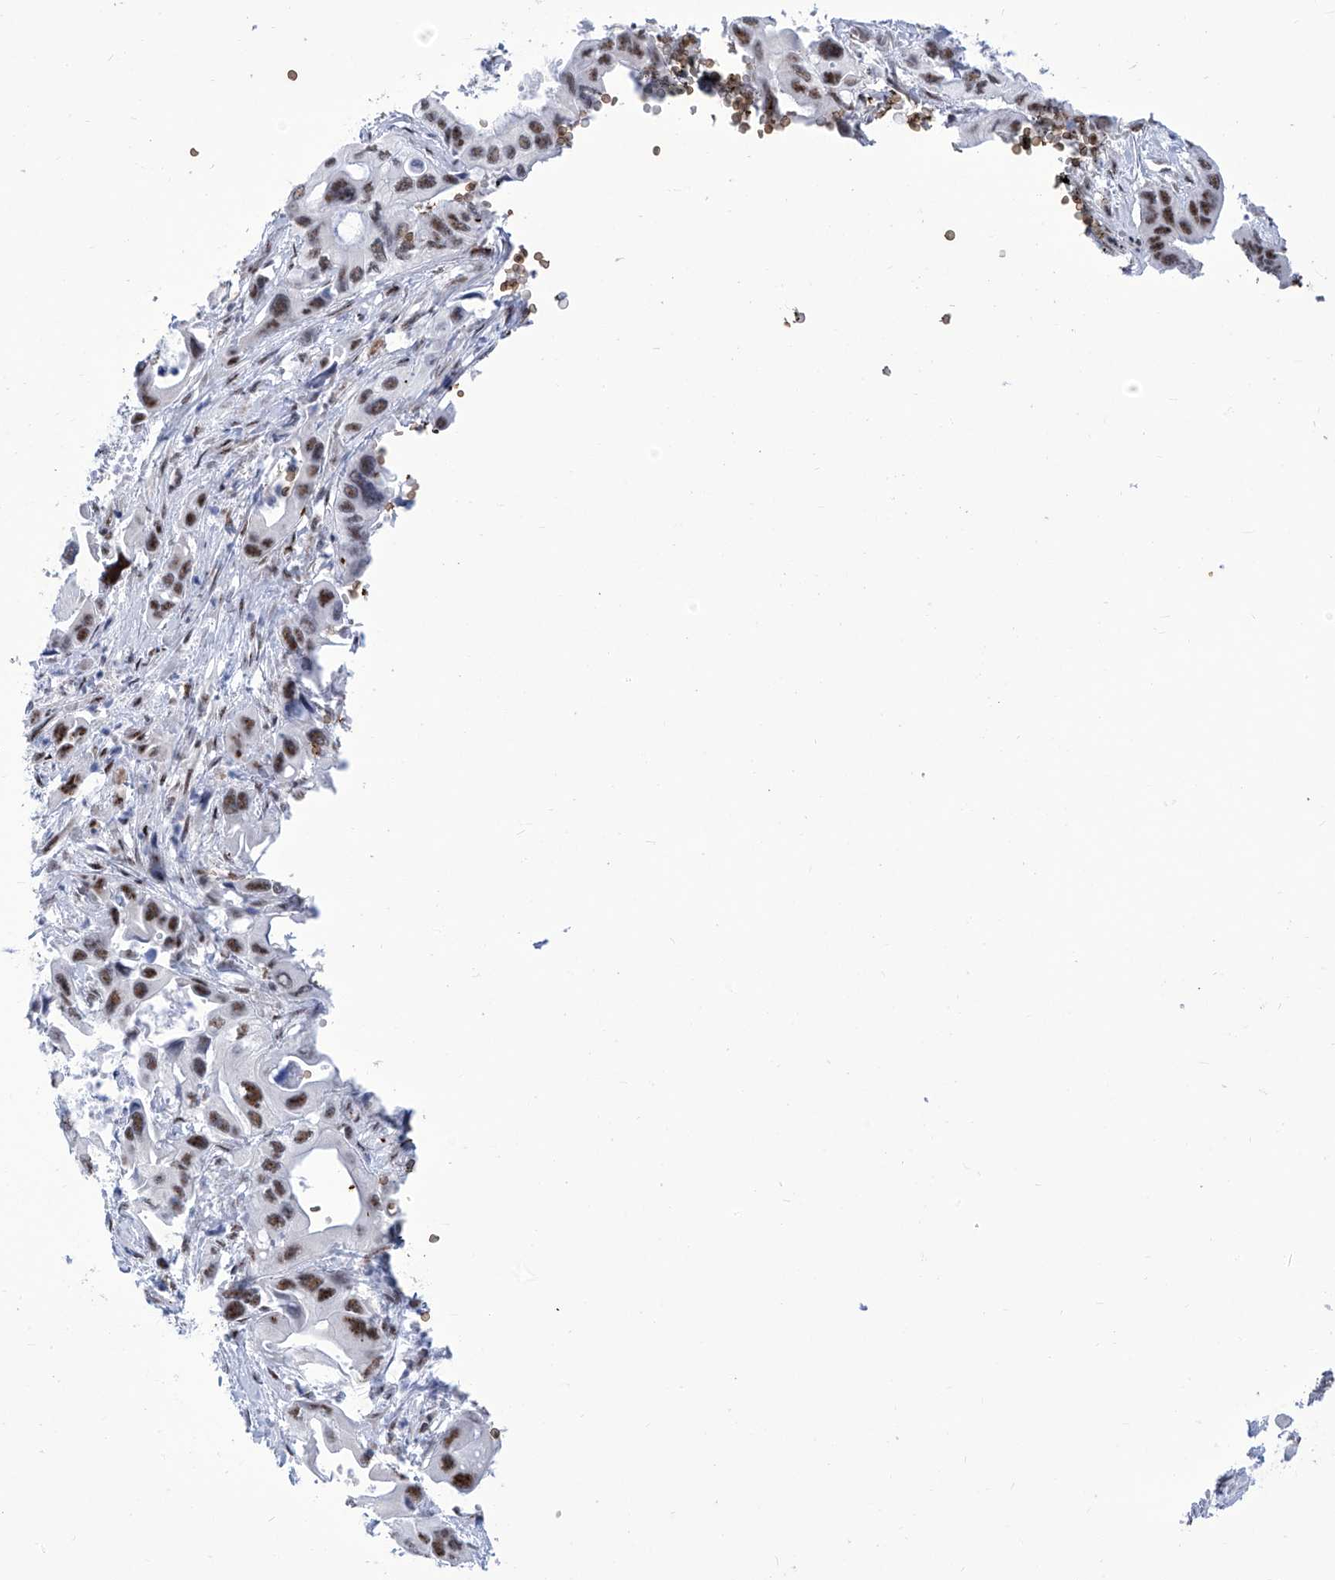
{"staining": {"intensity": "strong", "quantity": ">75%", "location": "nuclear"}, "tissue": "pancreatic cancer", "cell_type": "Tumor cells", "image_type": "cancer", "snomed": [{"axis": "morphology", "description": "Adenocarcinoma, NOS"}, {"axis": "topography", "description": "Pancreas"}], "caption": "Human adenocarcinoma (pancreatic) stained for a protein (brown) displays strong nuclear positive staining in about >75% of tumor cells.", "gene": "SART1", "patient": {"sex": "male", "age": 66}}